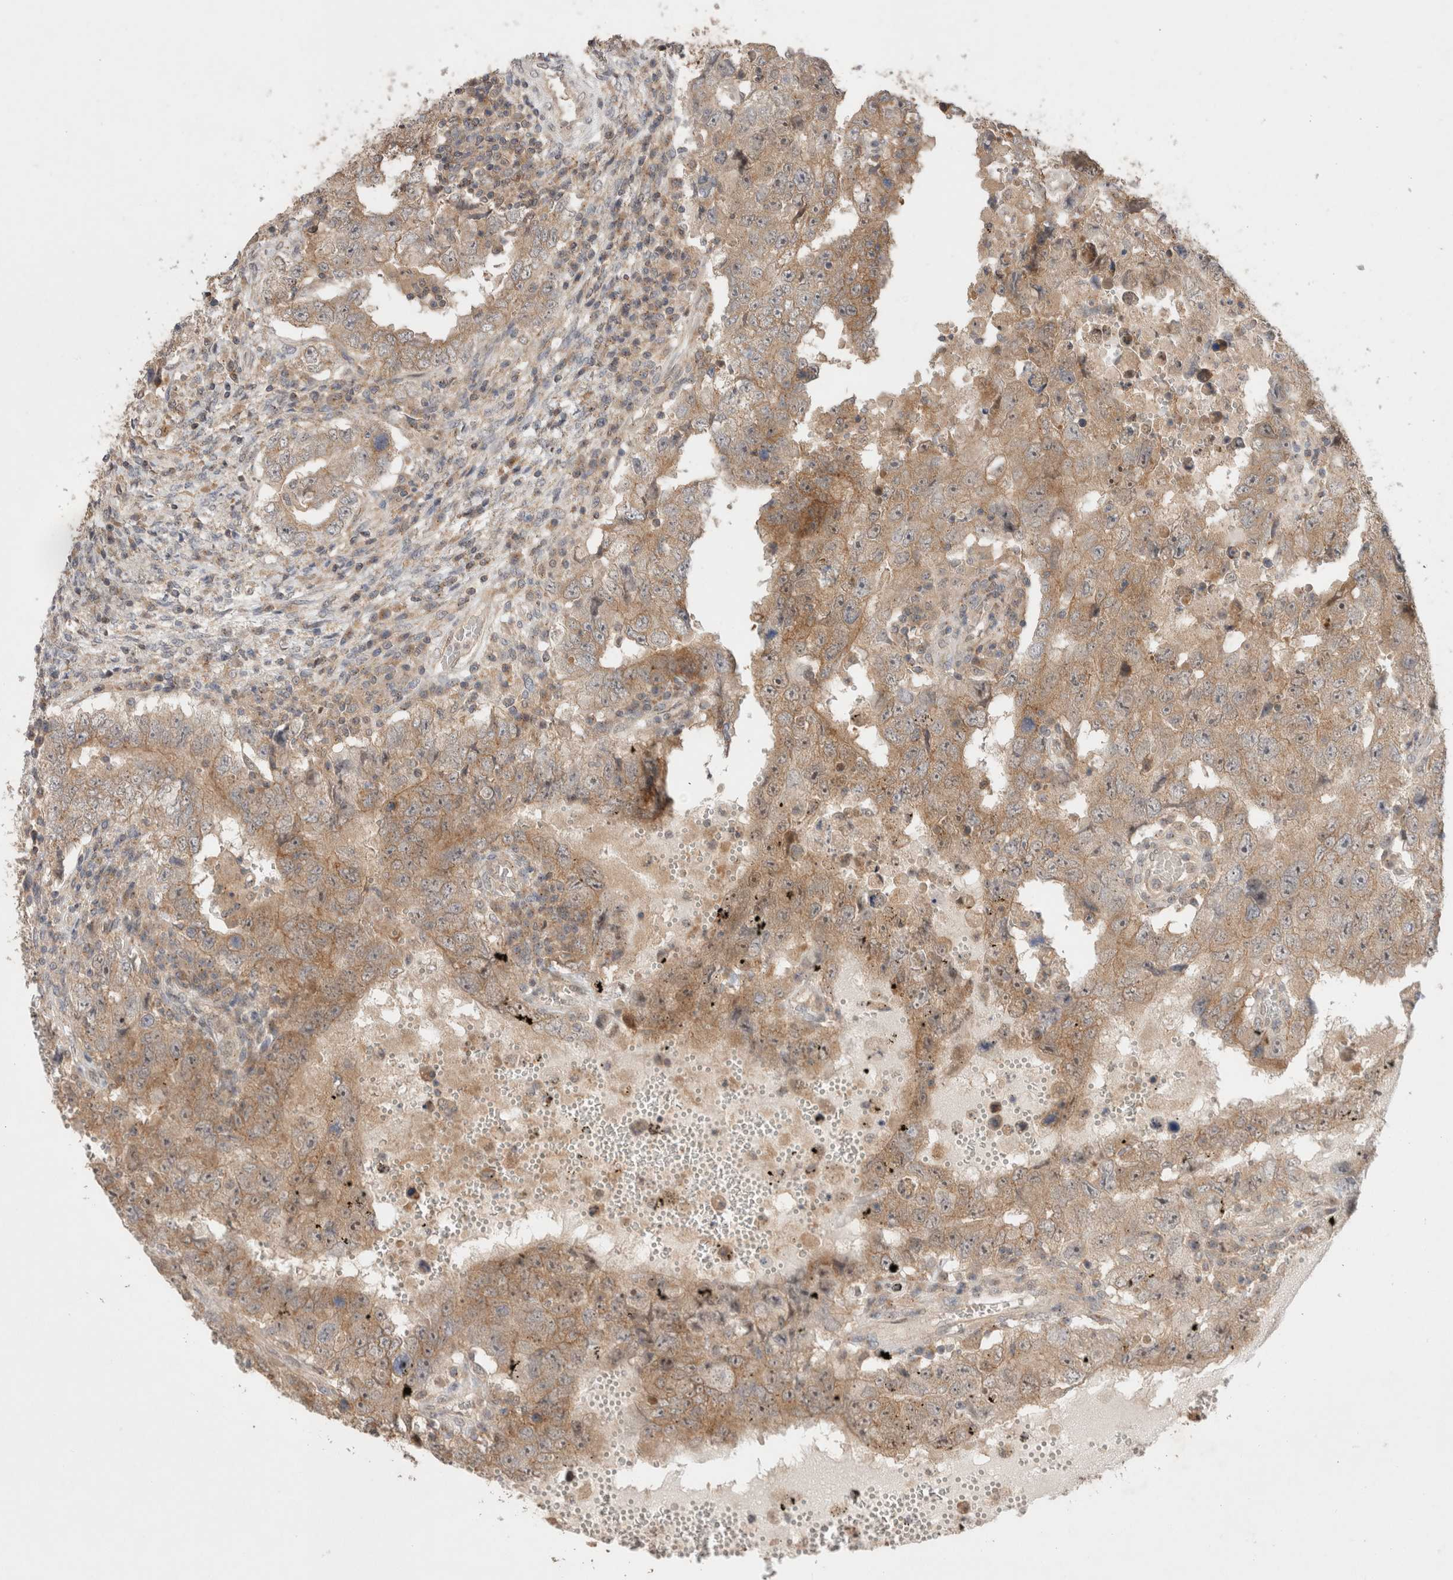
{"staining": {"intensity": "moderate", "quantity": "25%-75%", "location": "cytoplasmic/membranous"}, "tissue": "testis cancer", "cell_type": "Tumor cells", "image_type": "cancer", "snomed": [{"axis": "morphology", "description": "Carcinoma, Embryonal, NOS"}, {"axis": "topography", "description": "Testis"}], "caption": "This image reveals testis cancer stained with immunohistochemistry (IHC) to label a protein in brown. The cytoplasmic/membranous of tumor cells show moderate positivity for the protein. Nuclei are counter-stained blue.", "gene": "SLC29A1", "patient": {"sex": "male", "age": 26}}